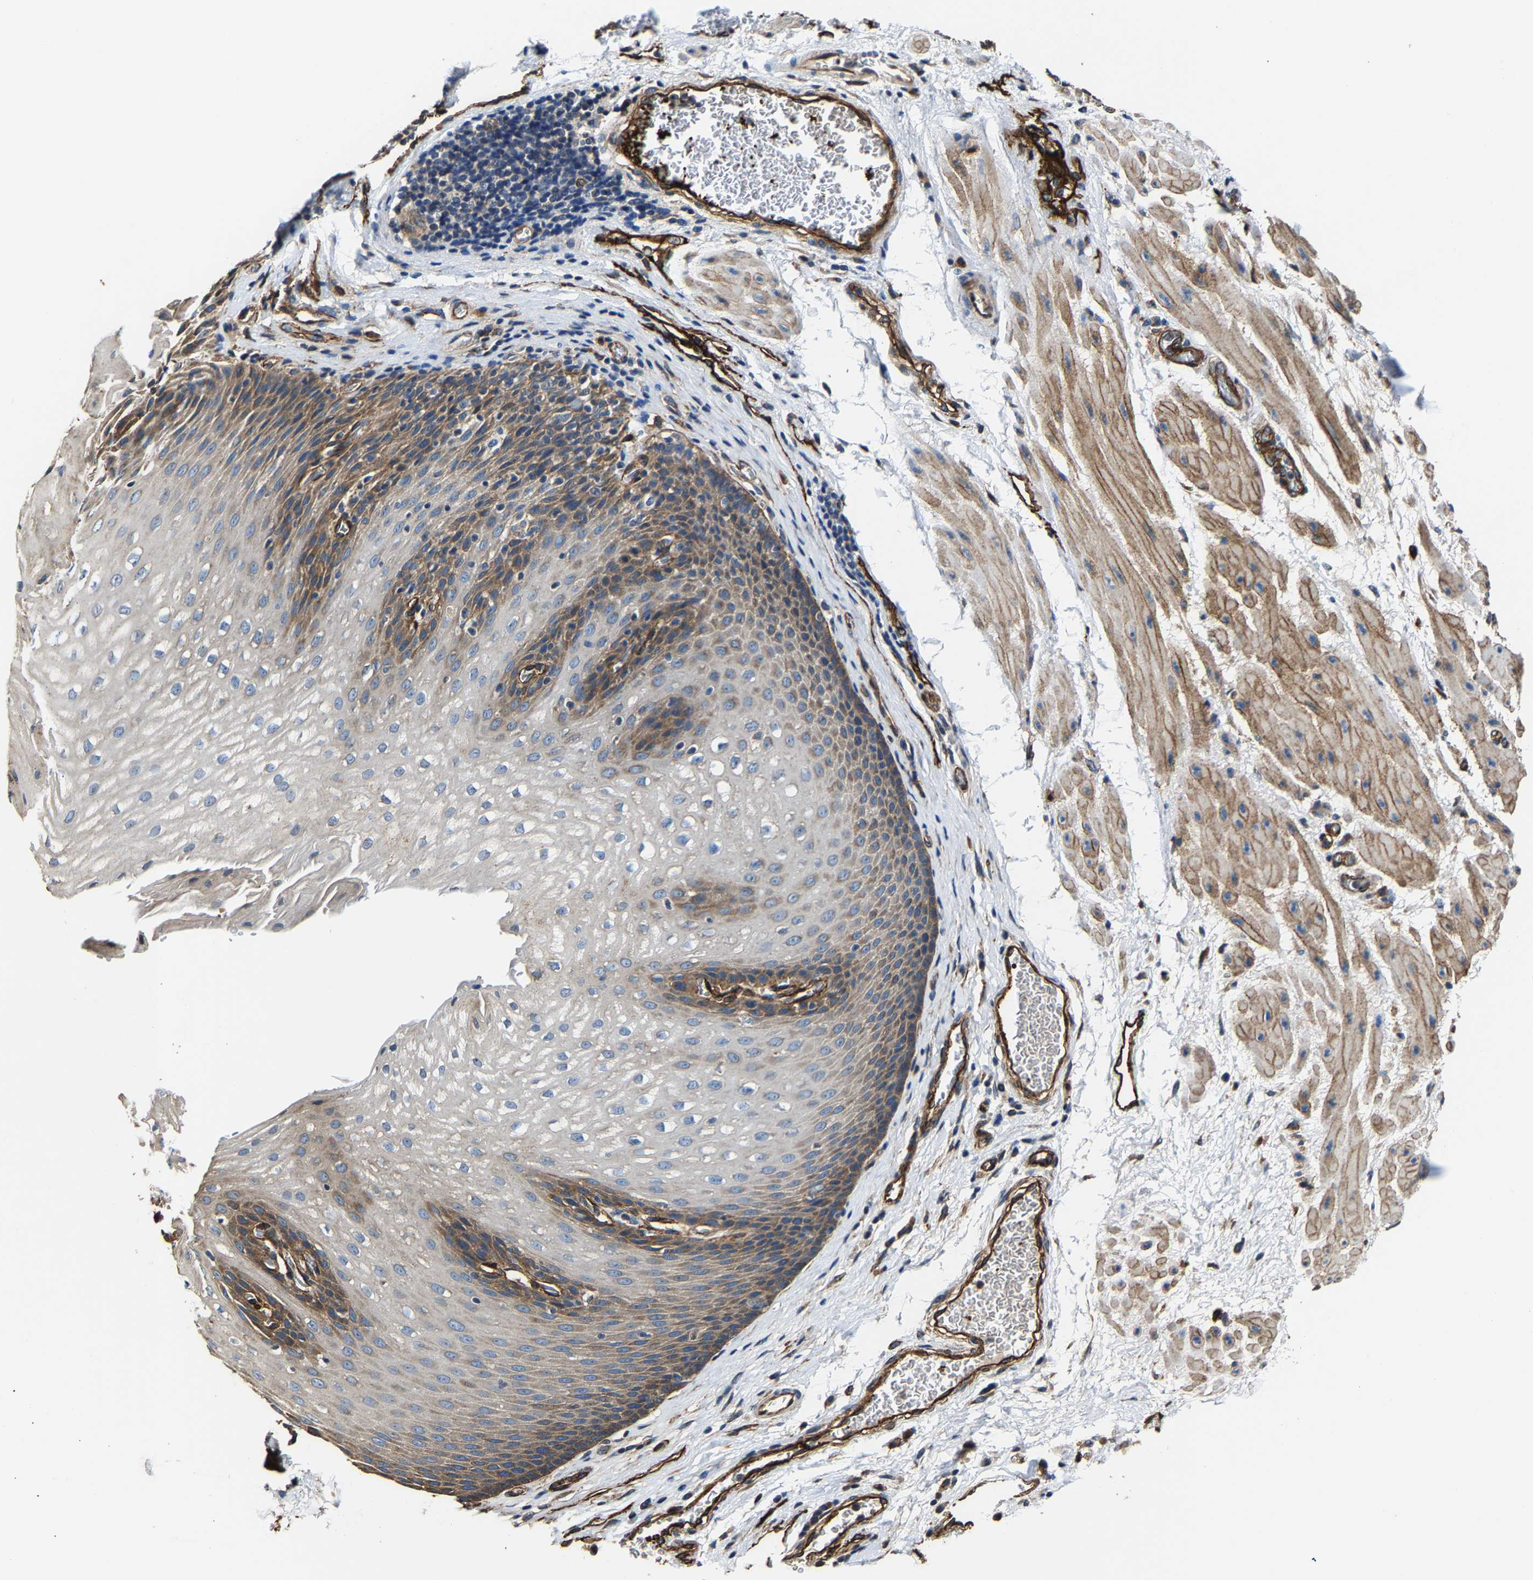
{"staining": {"intensity": "moderate", "quantity": "25%-75%", "location": "cytoplasmic/membranous"}, "tissue": "esophagus", "cell_type": "Squamous epithelial cells", "image_type": "normal", "snomed": [{"axis": "morphology", "description": "Normal tissue, NOS"}, {"axis": "topography", "description": "Esophagus"}], "caption": "A medium amount of moderate cytoplasmic/membranous positivity is identified in about 25%-75% of squamous epithelial cells in normal esophagus.", "gene": "GFRA3", "patient": {"sex": "male", "age": 48}}